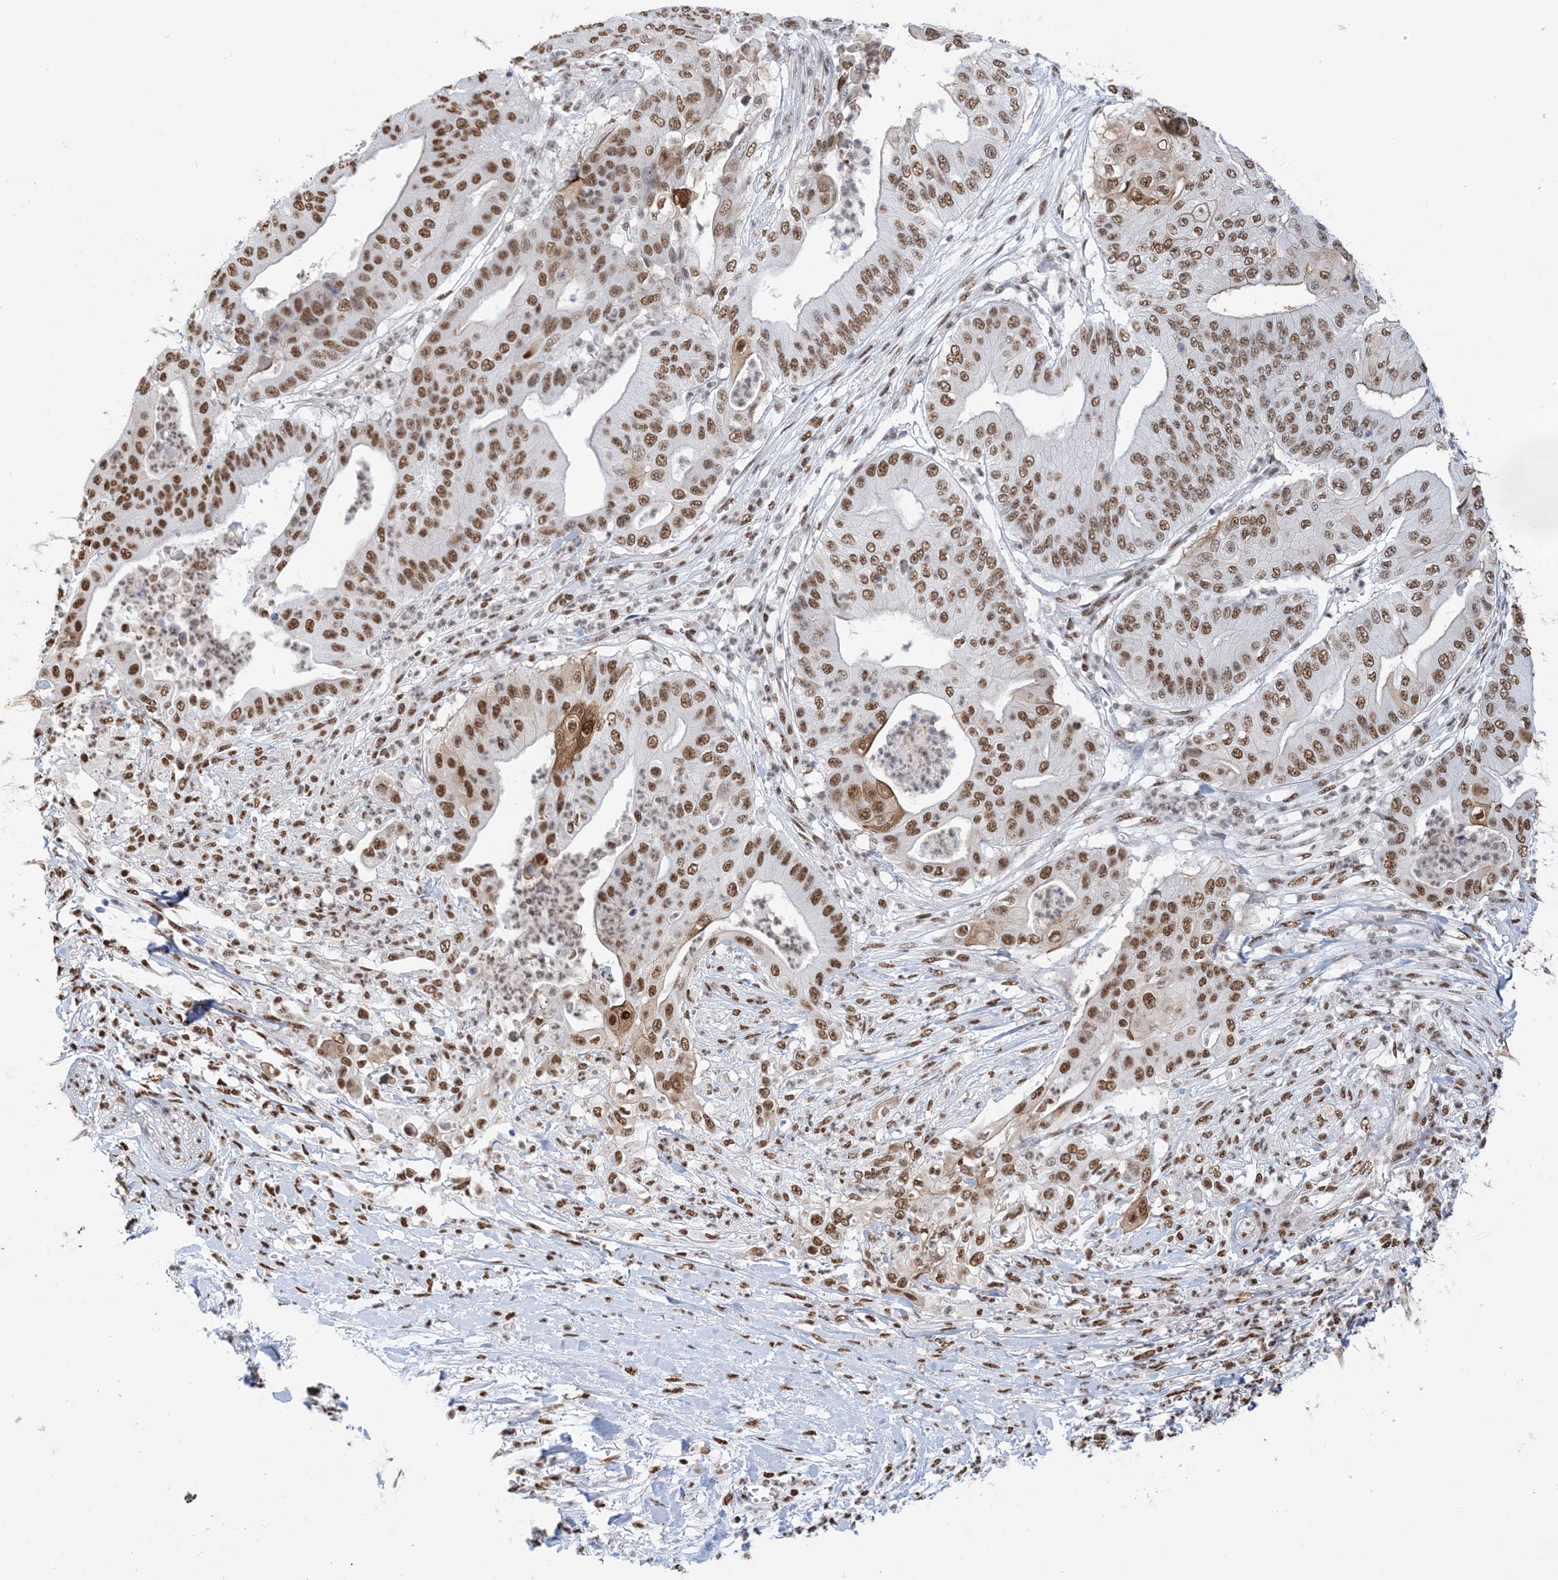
{"staining": {"intensity": "moderate", "quantity": ">75%", "location": "nuclear"}, "tissue": "pancreatic cancer", "cell_type": "Tumor cells", "image_type": "cancer", "snomed": [{"axis": "morphology", "description": "Adenocarcinoma, NOS"}, {"axis": "topography", "description": "Pancreas"}], "caption": "Pancreatic adenocarcinoma stained with DAB (3,3'-diaminobenzidine) IHC displays medium levels of moderate nuclear expression in approximately >75% of tumor cells.", "gene": "ZNF792", "patient": {"sex": "female", "age": 77}}